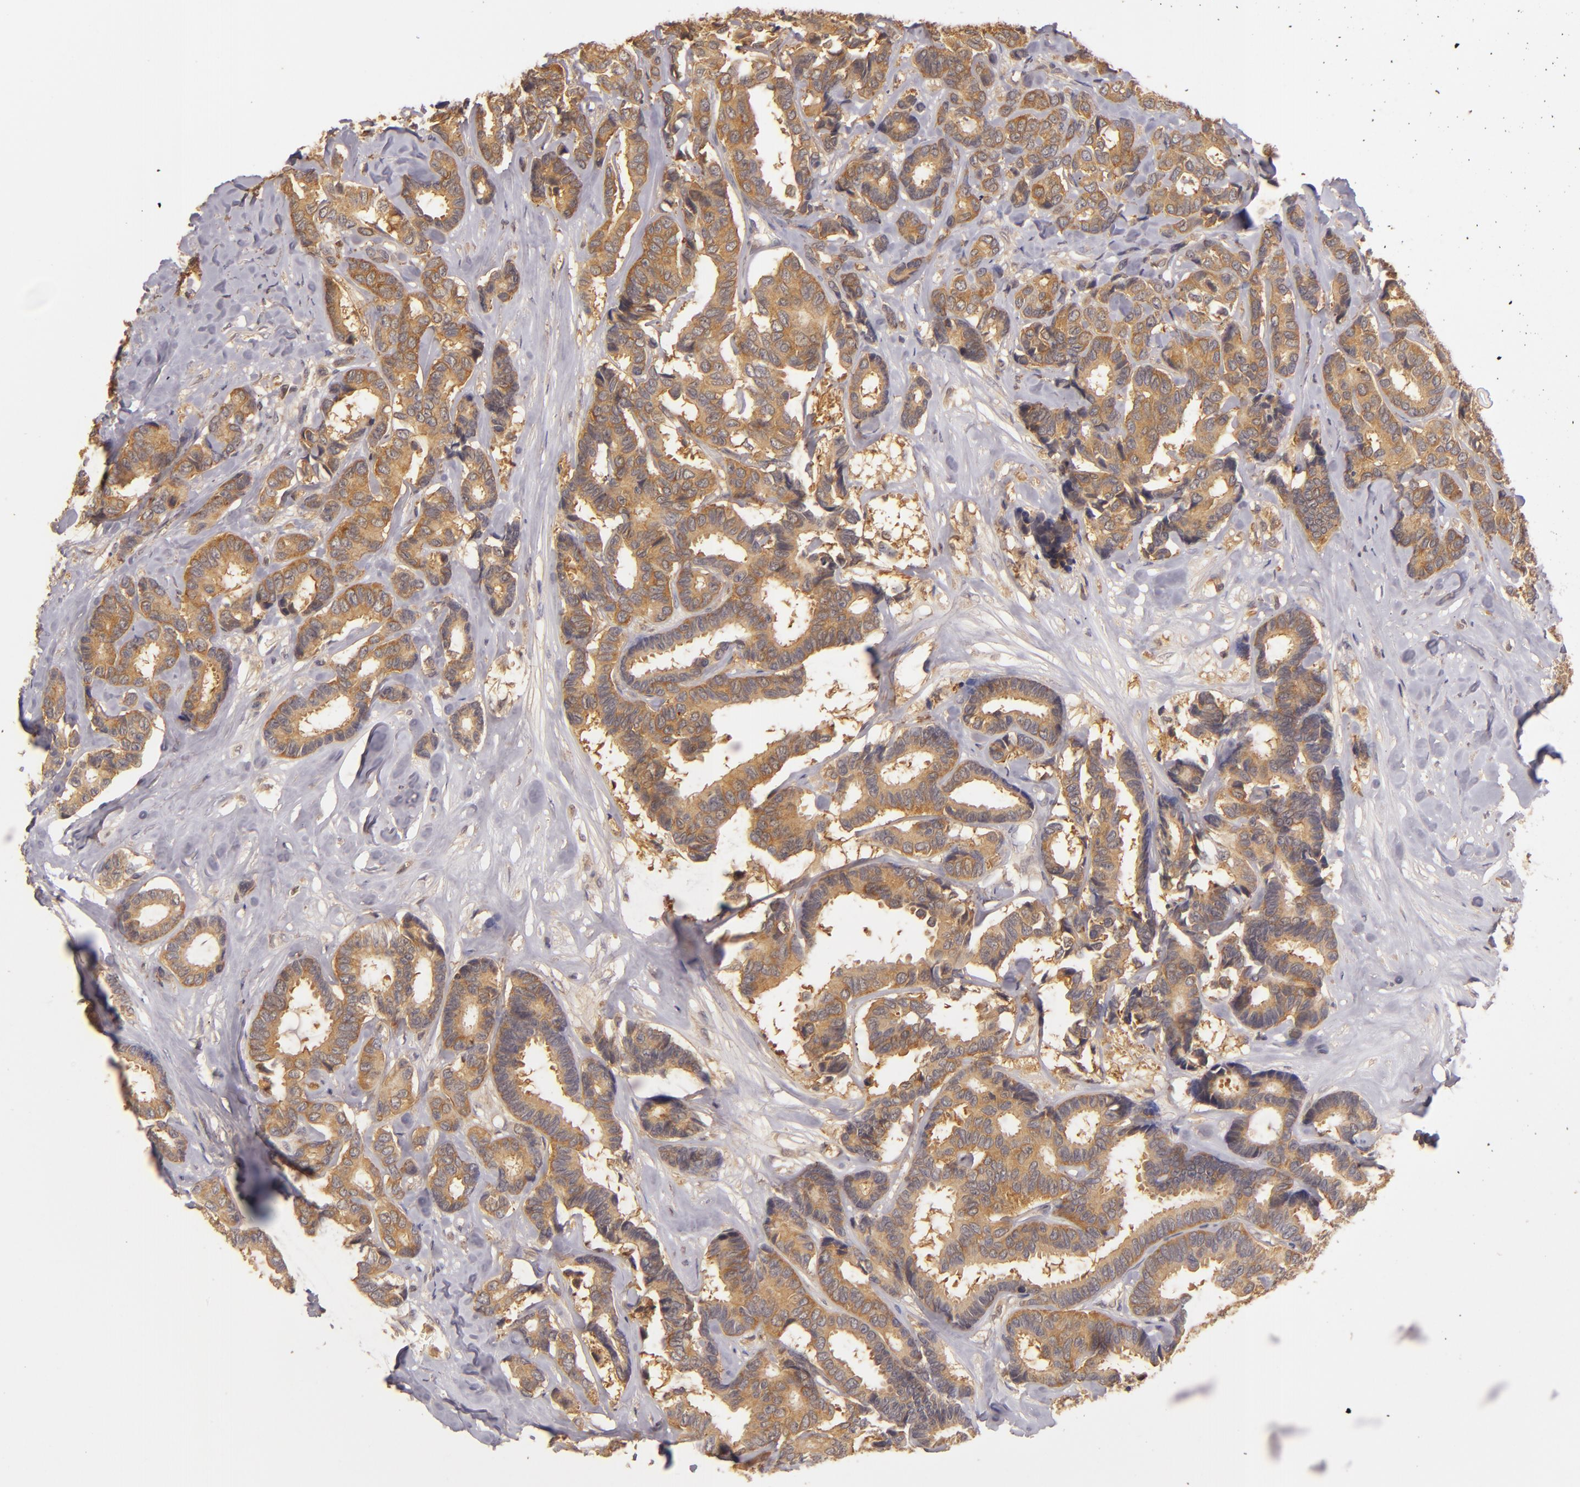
{"staining": {"intensity": "strong", "quantity": ">75%", "location": "cytoplasmic/membranous"}, "tissue": "breast cancer", "cell_type": "Tumor cells", "image_type": "cancer", "snomed": [{"axis": "morphology", "description": "Duct carcinoma"}, {"axis": "topography", "description": "Breast"}], "caption": "Protein staining of infiltrating ductal carcinoma (breast) tissue demonstrates strong cytoplasmic/membranous staining in approximately >75% of tumor cells.", "gene": "PRKCD", "patient": {"sex": "female", "age": 87}}